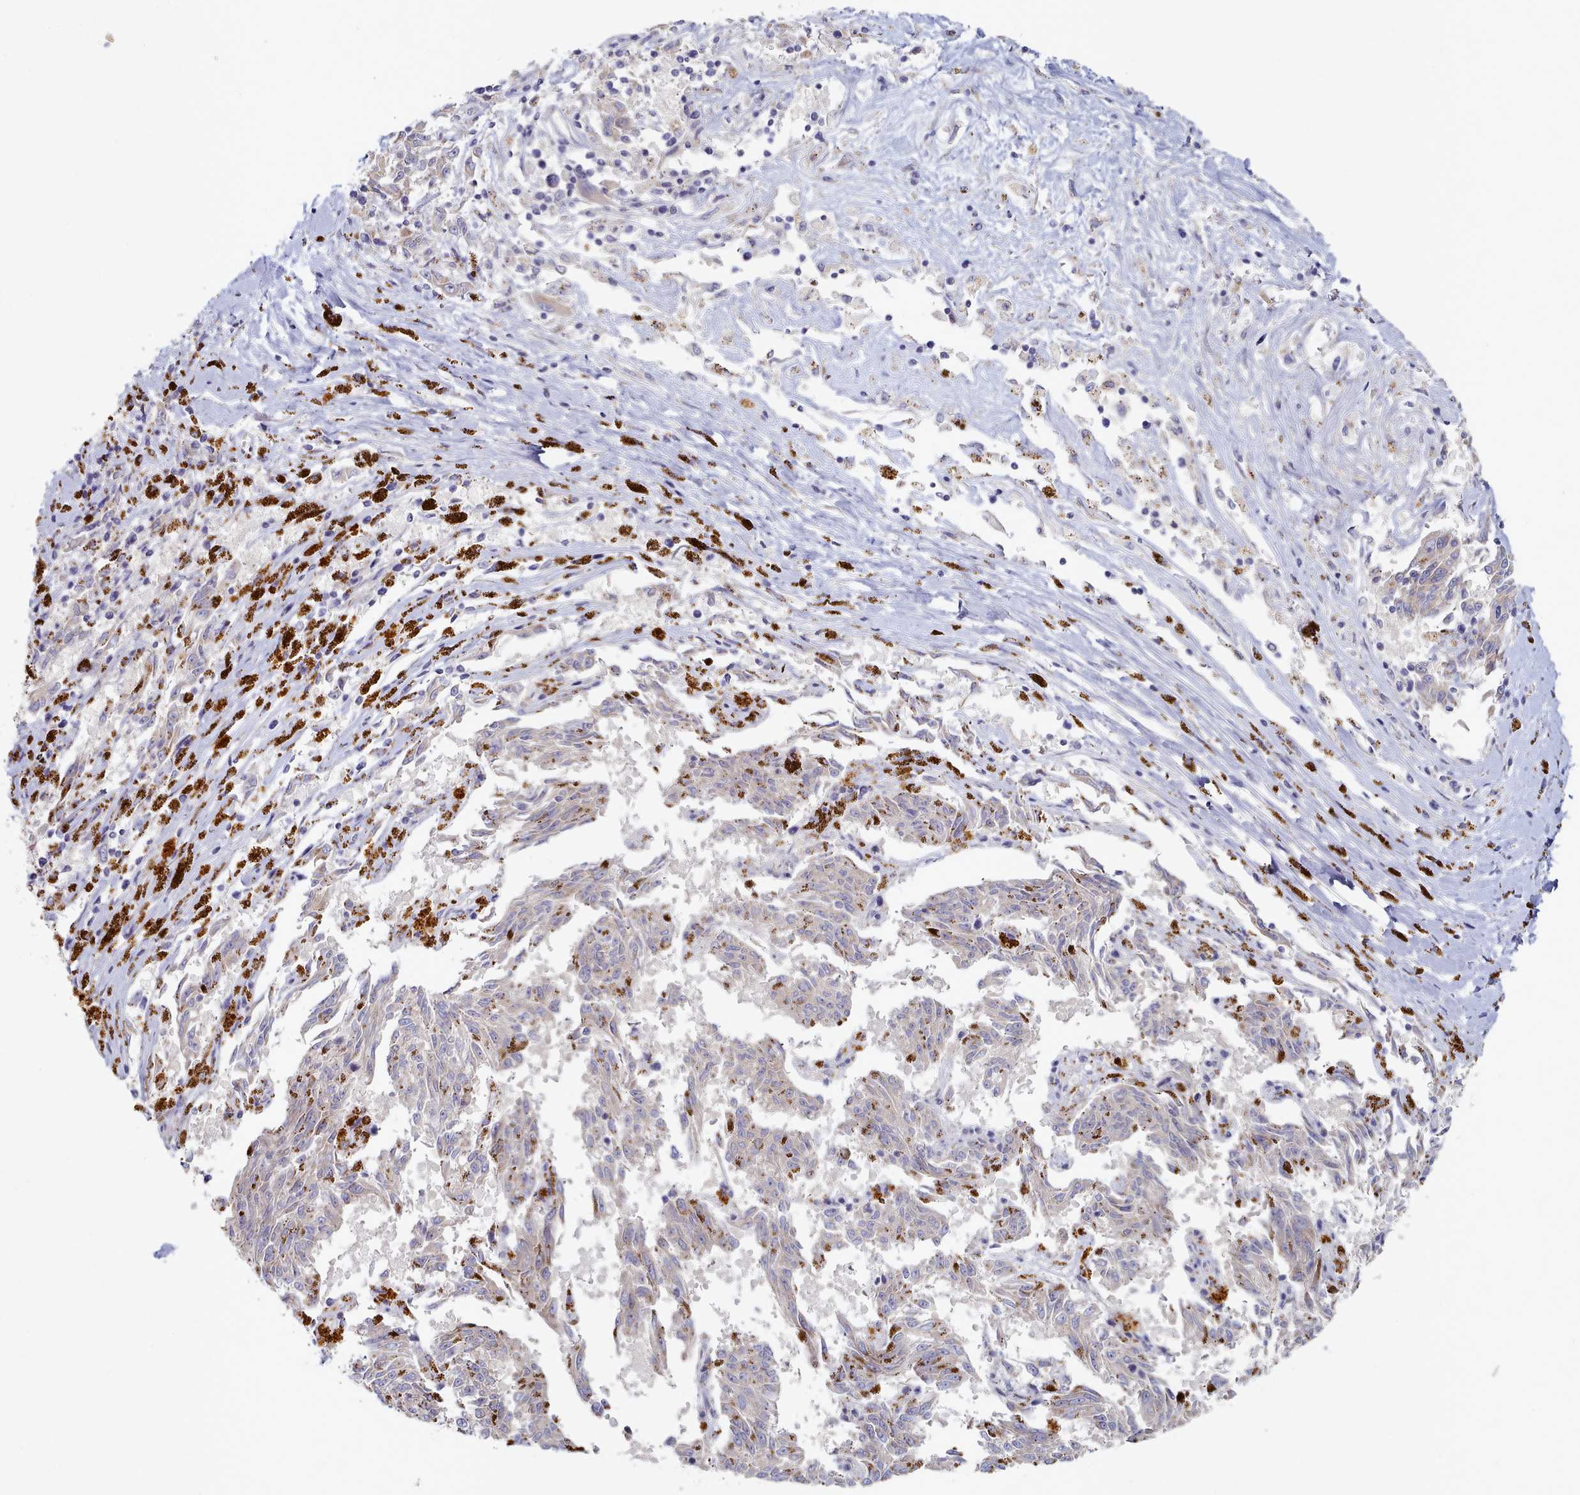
{"staining": {"intensity": "weak", "quantity": "<25%", "location": "cytoplasmic/membranous"}, "tissue": "melanoma", "cell_type": "Tumor cells", "image_type": "cancer", "snomed": [{"axis": "morphology", "description": "Malignant melanoma, NOS"}, {"axis": "topography", "description": "Skin"}], "caption": "IHC image of neoplastic tissue: human melanoma stained with DAB shows no significant protein positivity in tumor cells.", "gene": "TYW1B", "patient": {"sex": "female", "age": 72}}